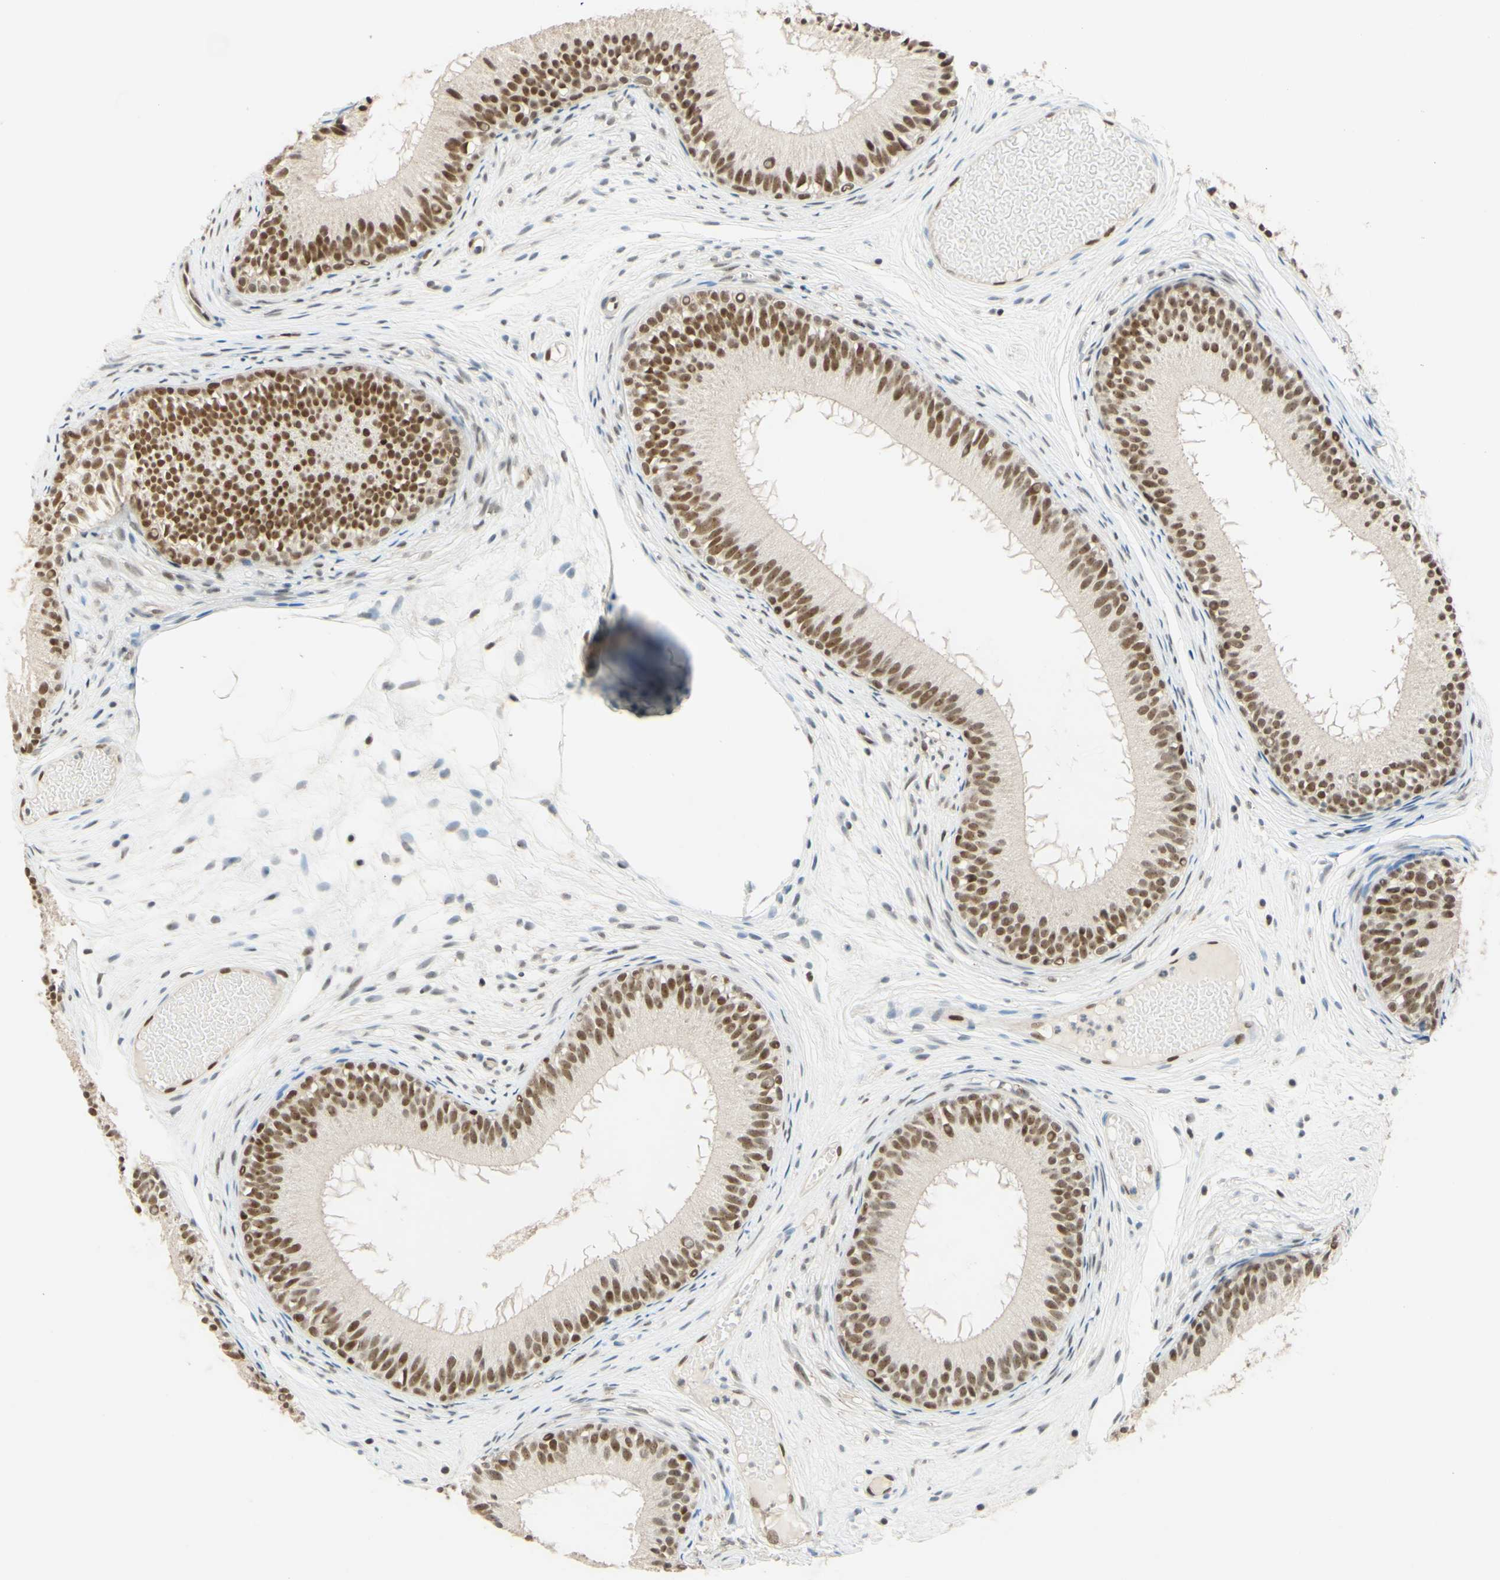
{"staining": {"intensity": "moderate", "quantity": ">75%", "location": "nuclear"}, "tissue": "epididymis", "cell_type": "Glandular cells", "image_type": "normal", "snomed": [{"axis": "morphology", "description": "Normal tissue, NOS"}, {"axis": "morphology", "description": "Atrophy, NOS"}, {"axis": "topography", "description": "Testis"}, {"axis": "topography", "description": "Epididymis"}], "caption": "IHC (DAB) staining of normal human epididymis exhibits moderate nuclear protein positivity in approximately >75% of glandular cells.", "gene": "POLB", "patient": {"sex": "male", "age": 18}}